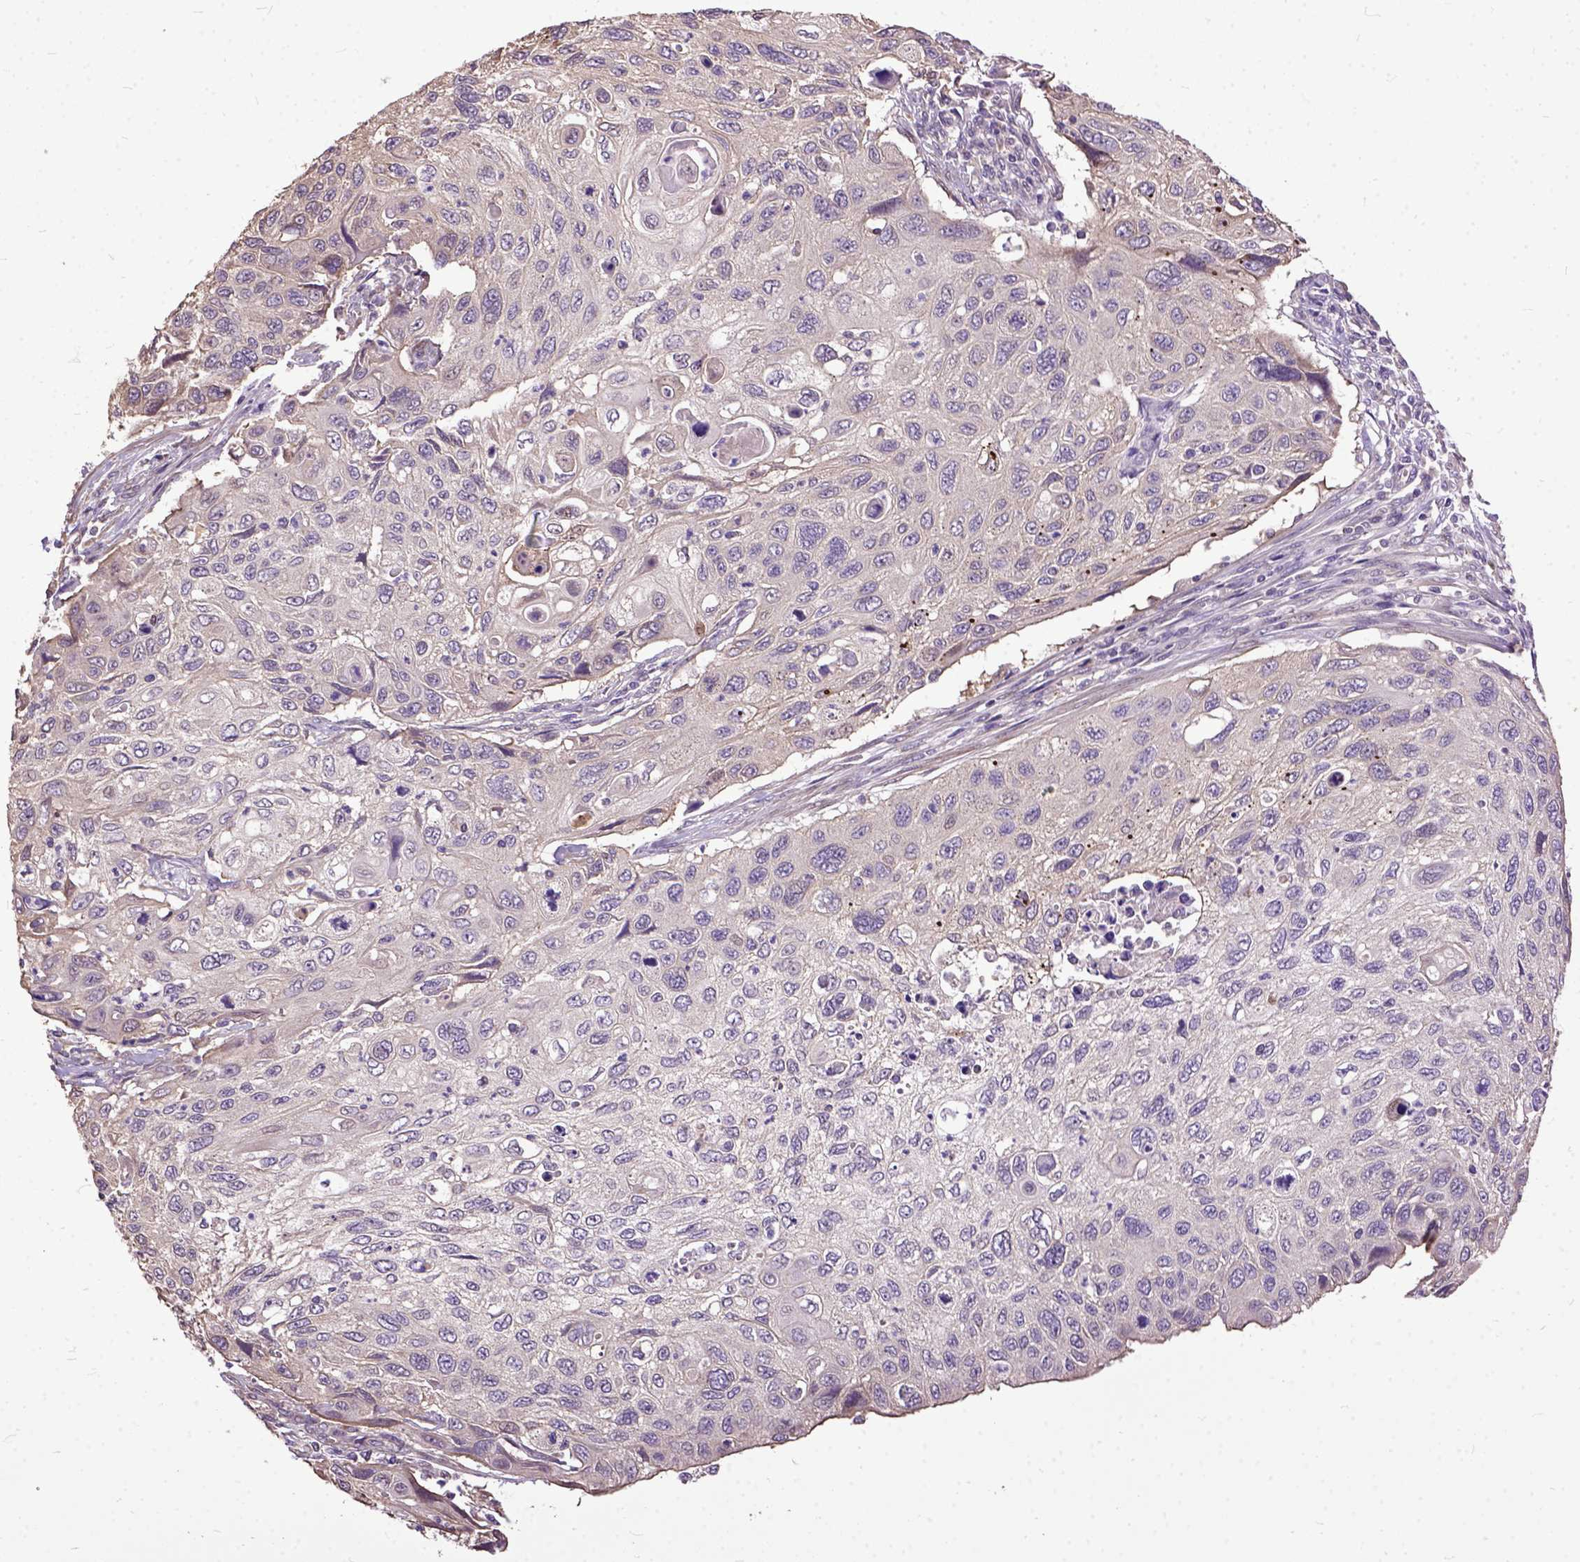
{"staining": {"intensity": "negative", "quantity": "none", "location": "none"}, "tissue": "cervical cancer", "cell_type": "Tumor cells", "image_type": "cancer", "snomed": [{"axis": "morphology", "description": "Squamous cell carcinoma, NOS"}, {"axis": "topography", "description": "Cervix"}], "caption": "Immunohistochemistry of cervical squamous cell carcinoma demonstrates no staining in tumor cells. (DAB (3,3'-diaminobenzidine) immunohistochemistry, high magnification).", "gene": "AREG", "patient": {"sex": "female", "age": 70}}